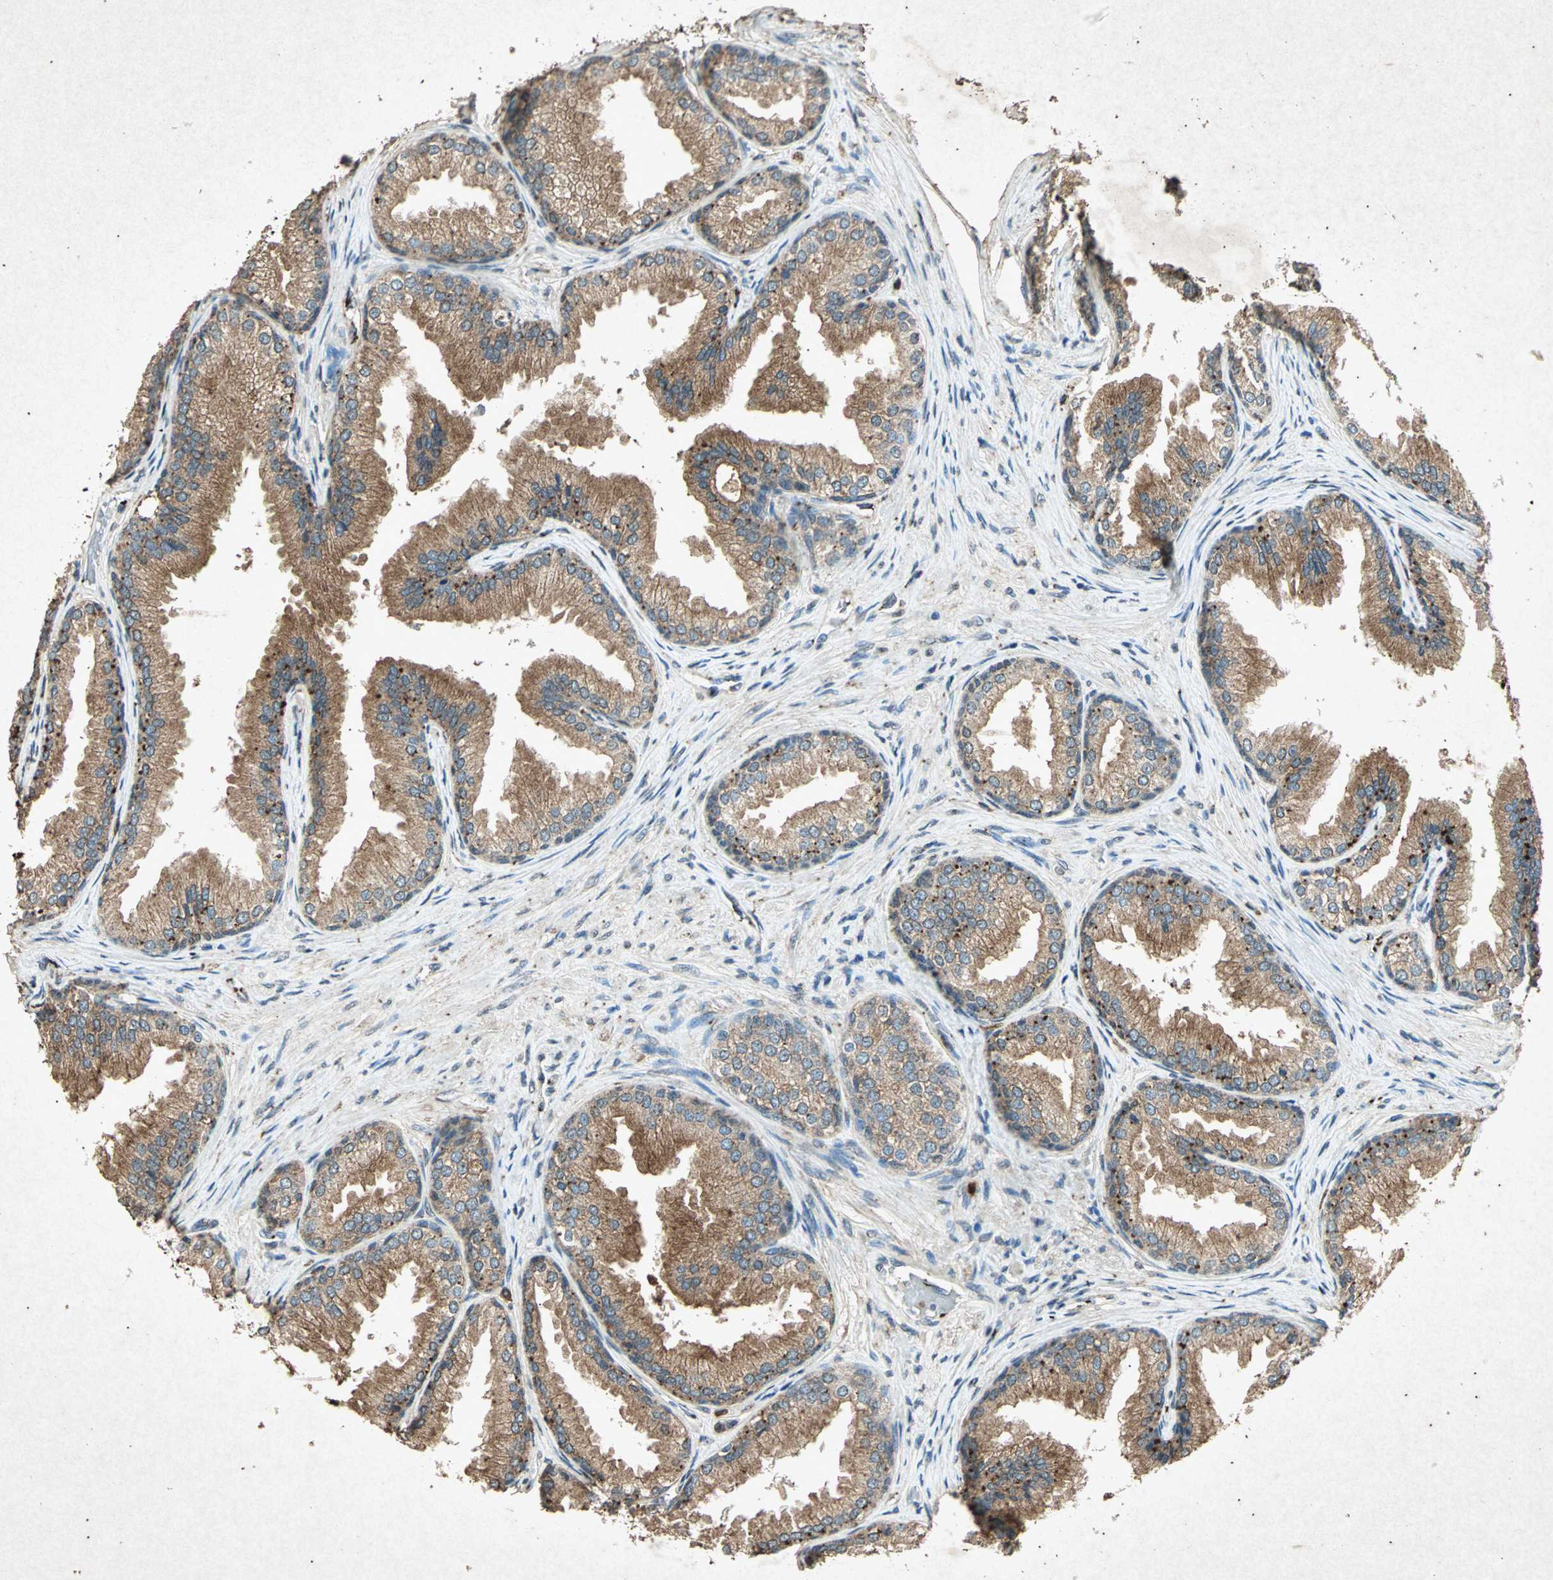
{"staining": {"intensity": "moderate", "quantity": ">75%", "location": "cytoplasmic/membranous"}, "tissue": "prostate", "cell_type": "Glandular cells", "image_type": "normal", "snomed": [{"axis": "morphology", "description": "Normal tissue, NOS"}, {"axis": "topography", "description": "Prostate"}], "caption": "Prostate stained with immunohistochemistry exhibits moderate cytoplasmic/membranous expression in approximately >75% of glandular cells. Immunohistochemistry (ihc) stains the protein in brown and the nuclei are stained blue.", "gene": "PSEN1", "patient": {"sex": "male", "age": 76}}